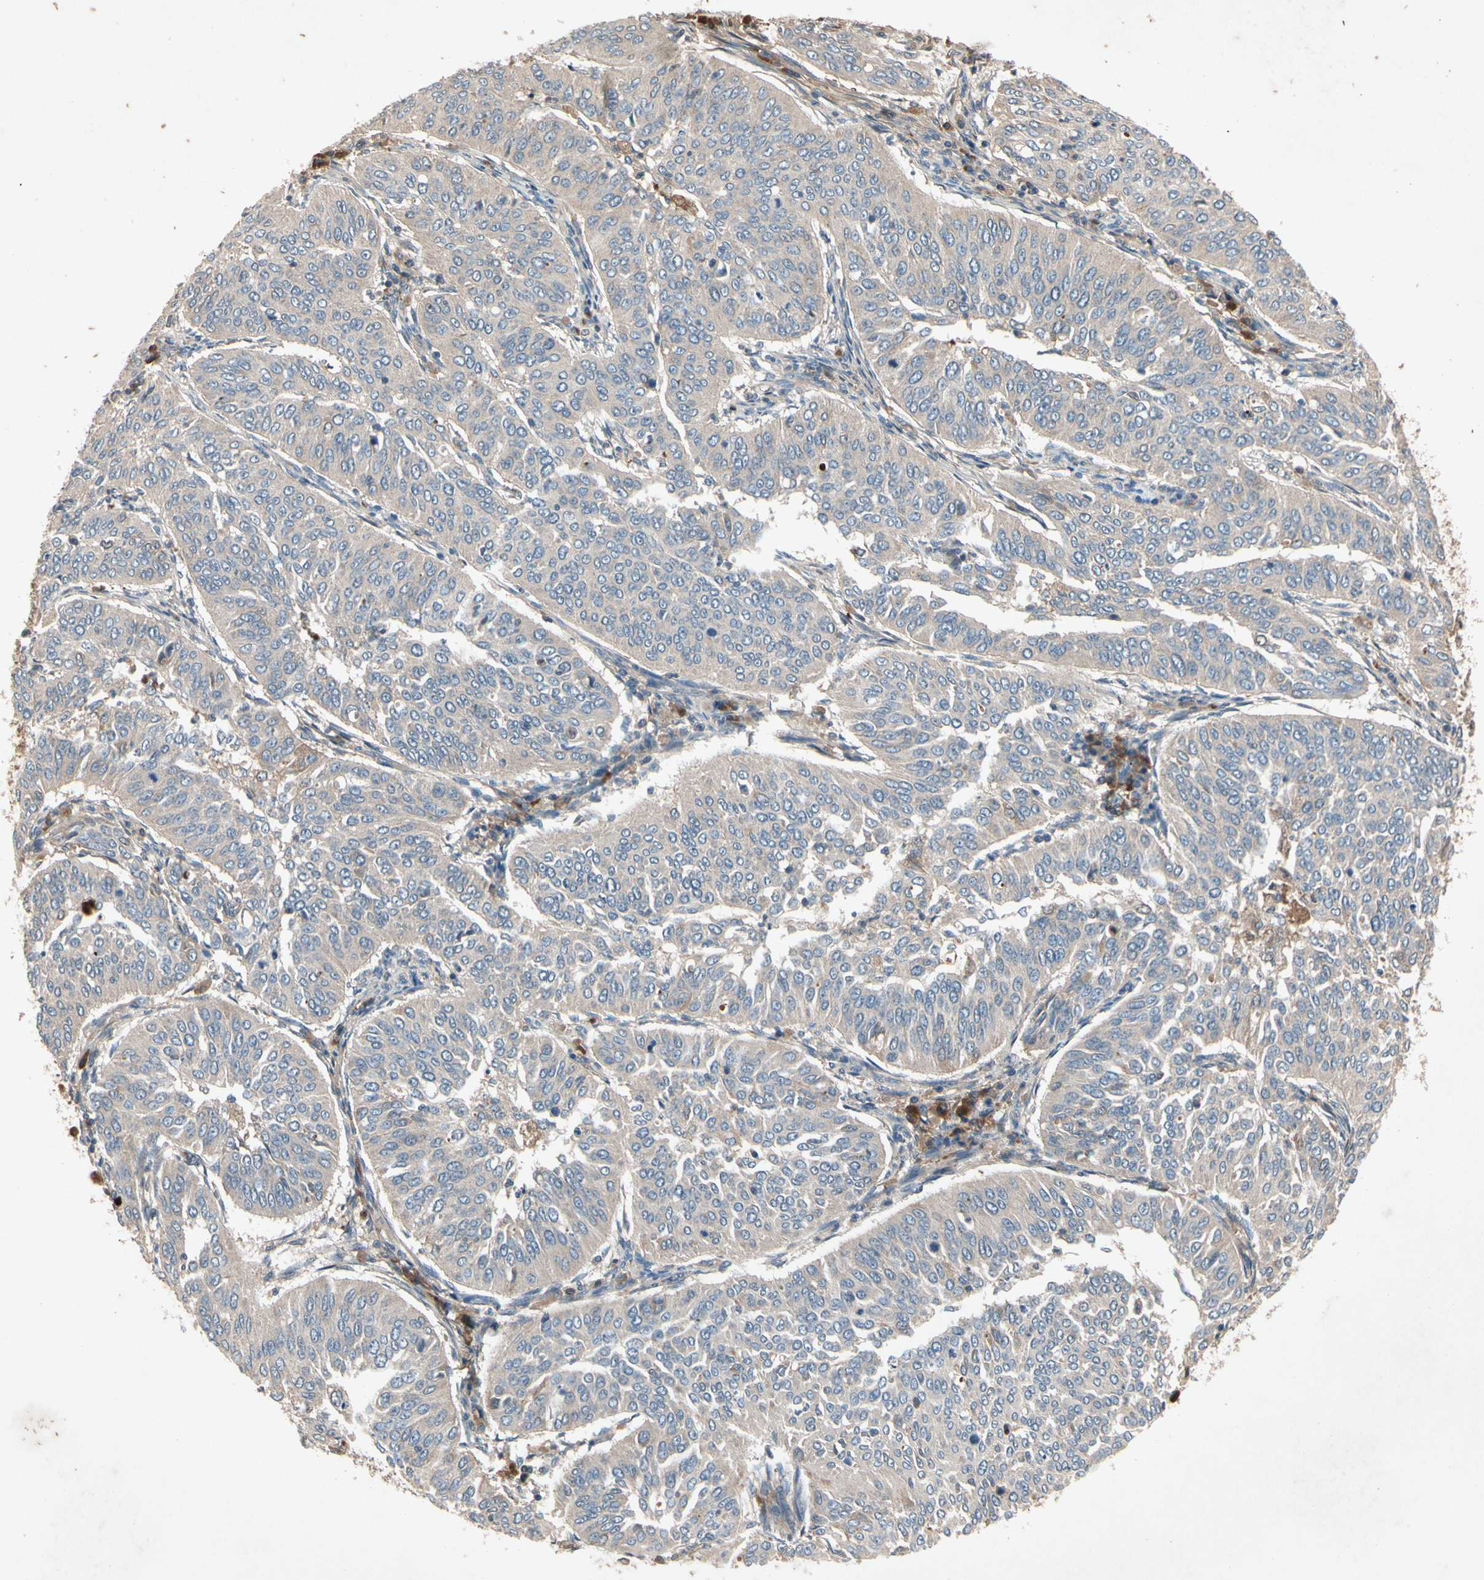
{"staining": {"intensity": "negative", "quantity": "none", "location": "none"}, "tissue": "cervical cancer", "cell_type": "Tumor cells", "image_type": "cancer", "snomed": [{"axis": "morphology", "description": "Normal tissue, NOS"}, {"axis": "morphology", "description": "Squamous cell carcinoma, NOS"}, {"axis": "topography", "description": "Cervix"}], "caption": "IHC histopathology image of neoplastic tissue: cervical cancer (squamous cell carcinoma) stained with DAB reveals no significant protein positivity in tumor cells.", "gene": "IL1RL1", "patient": {"sex": "female", "age": 39}}